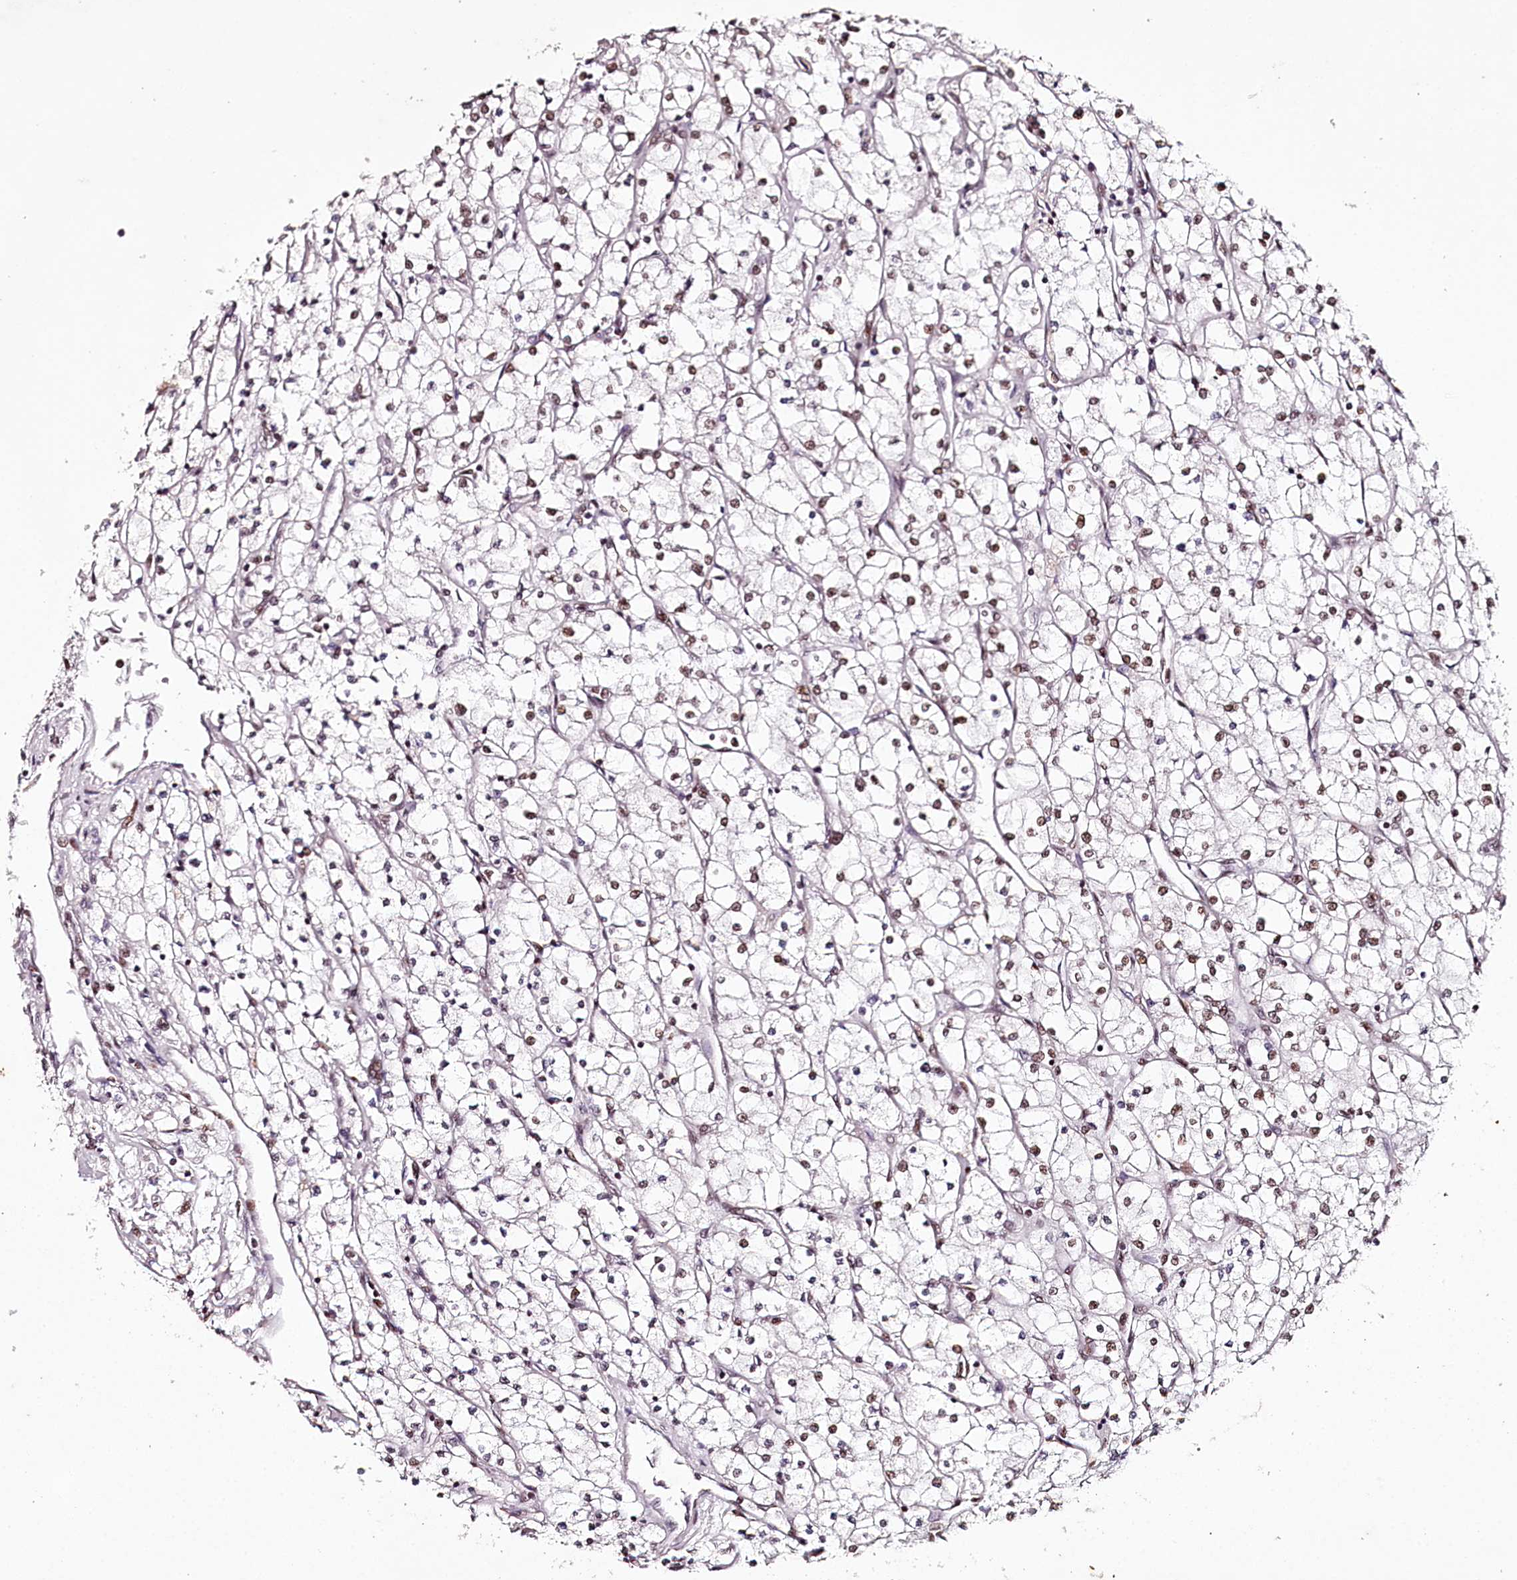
{"staining": {"intensity": "moderate", "quantity": "25%-75%", "location": "nuclear"}, "tissue": "renal cancer", "cell_type": "Tumor cells", "image_type": "cancer", "snomed": [{"axis": "morphology", "description": "Adenocarcinoma, NOS"}, {"axis": "topography", "description": "Kidney"}], "caption": "Immunohistochemistry of human renal cancer reveals medium levels of moderate nuclear expression in about 25%-75% of tumor cells.", "gene": "PSPC1", "patient": {"sex": "male", "age": 80}}